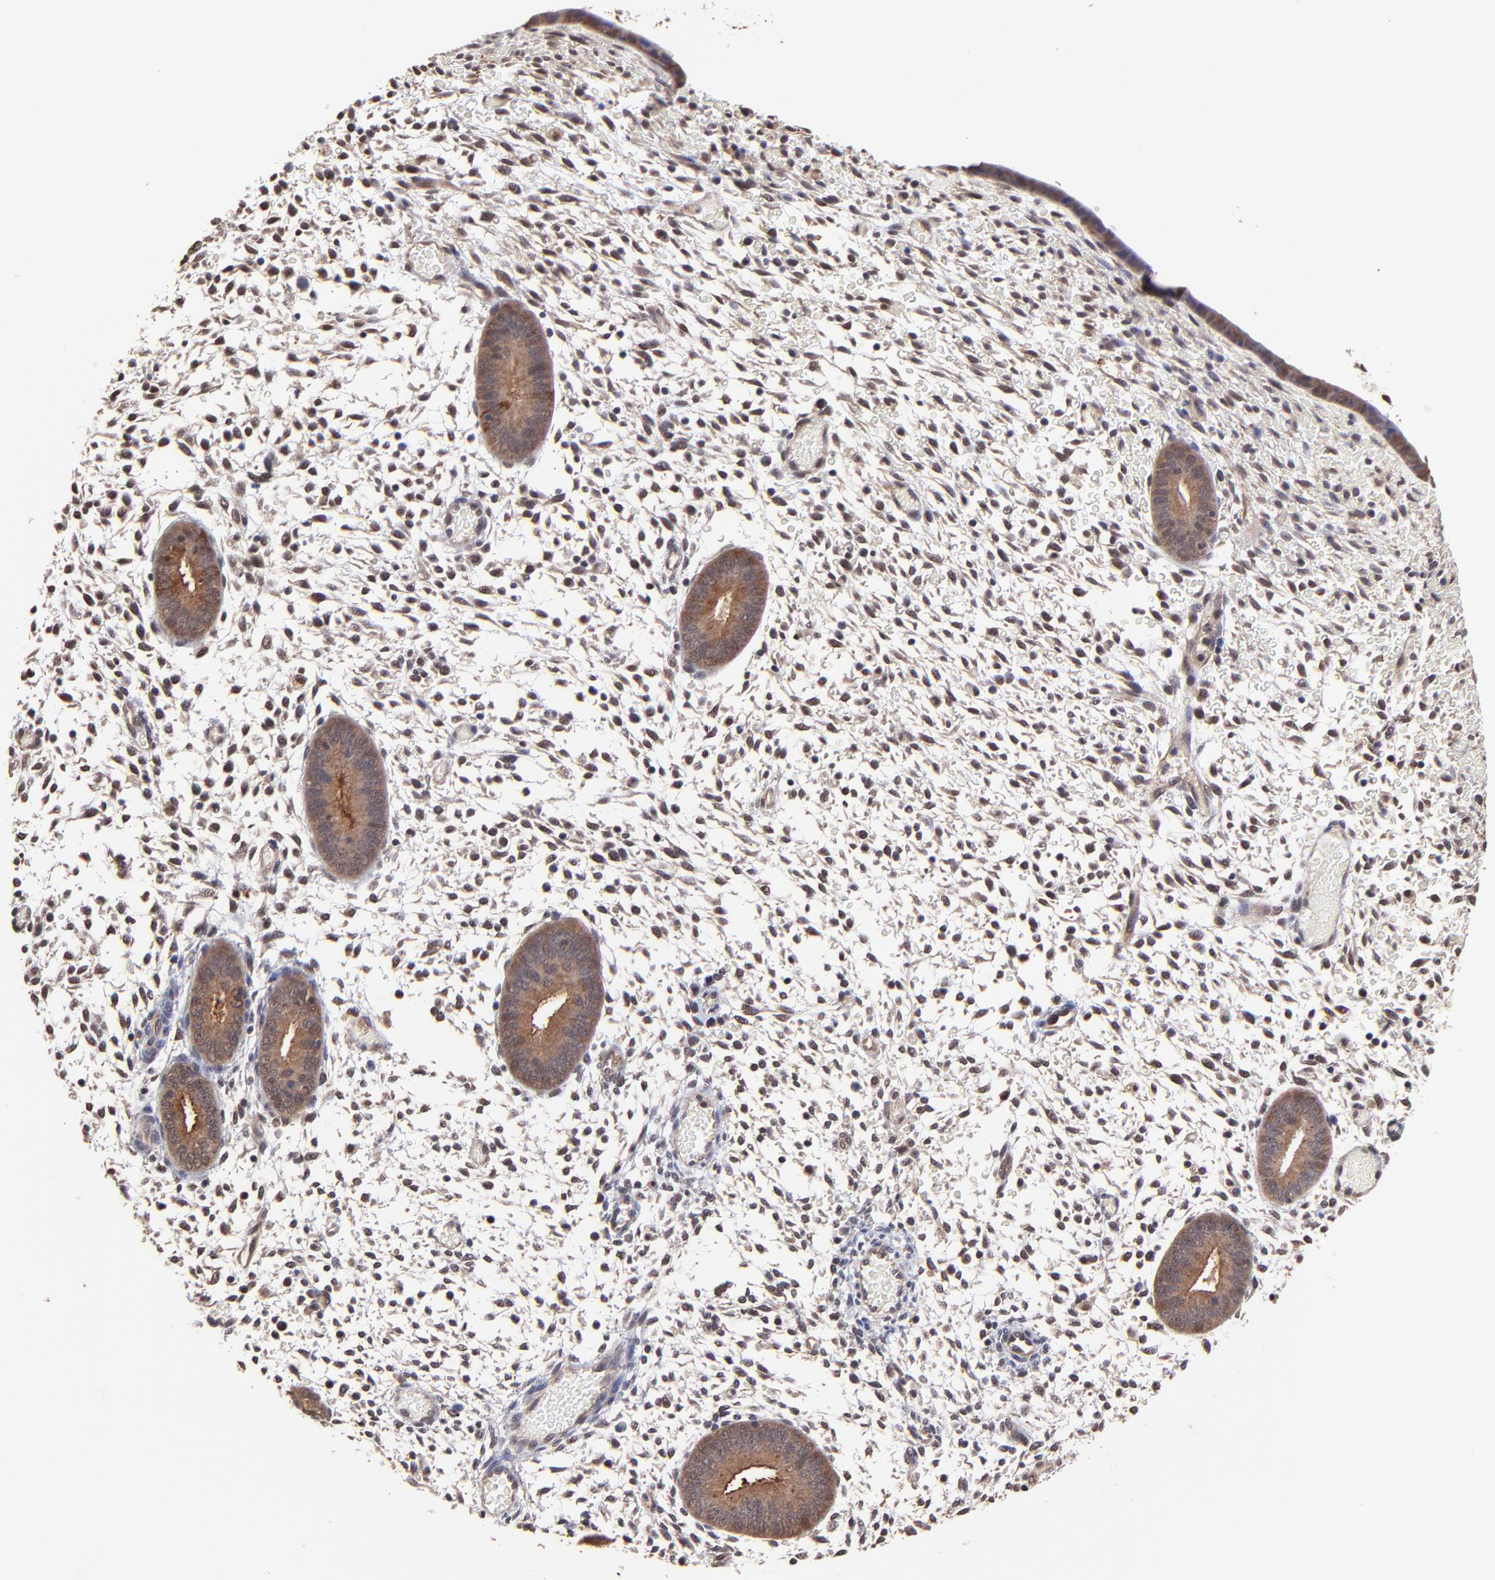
{"staining": {"intensity": "negative", "quantity": "none", "location": "none"}, "tissue": "endometrium", "cell_type": "Cells in endometrial stroma", "image_type": "normal", "snomed": [{"axis": "morphology", "description": "Normal tissue, NOS"}, {"axis": "topography", "description": "Endometrium"}], "caption": "This is an IHC photomicrograph of unremarkable endometrium. There is no positivity in cells in endometrial stroma.", "gene": "PSMA6", "patient": {"sex": "female", "age": 42}}